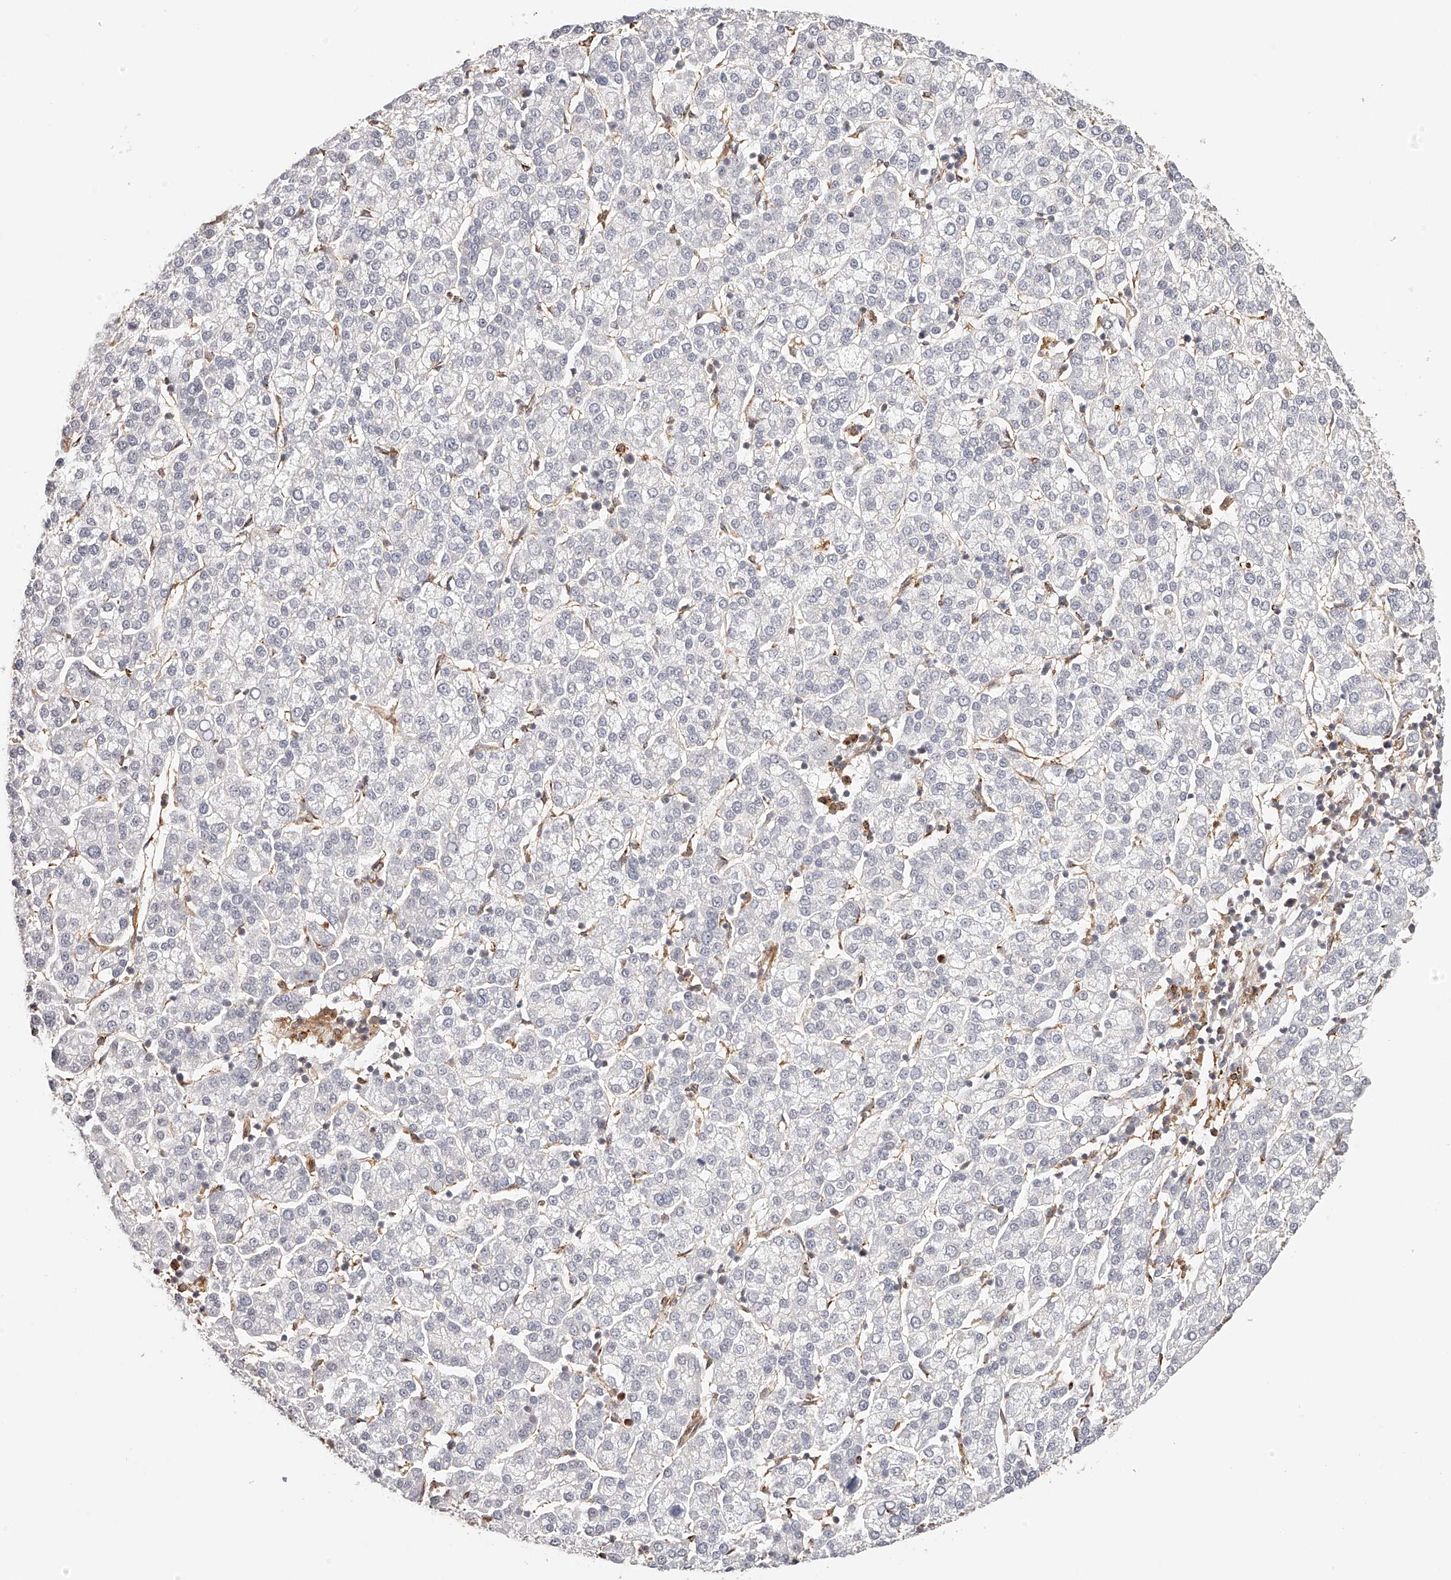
{"staining": {"intensity": "negative", "quantity": "none", "location": "none"}, "tissue": "liver cancer", "cell_type": "Tumor cells", "image_type": "cancer", "snomed": [{"axis": "morphology", "description": "Carcinoma, Hepatocellular, NOS"}, {"axis": "topography", "description": "Liver"}], "caption": "DAB (3,3'-diaminobenzidine) immunohistochemical staining of liver cancer (hepatocellular carcinoma) shows no significant positivity in tumor cells.", "gene": "SYNC", "patient": {"sex": "female", "age": 58}}